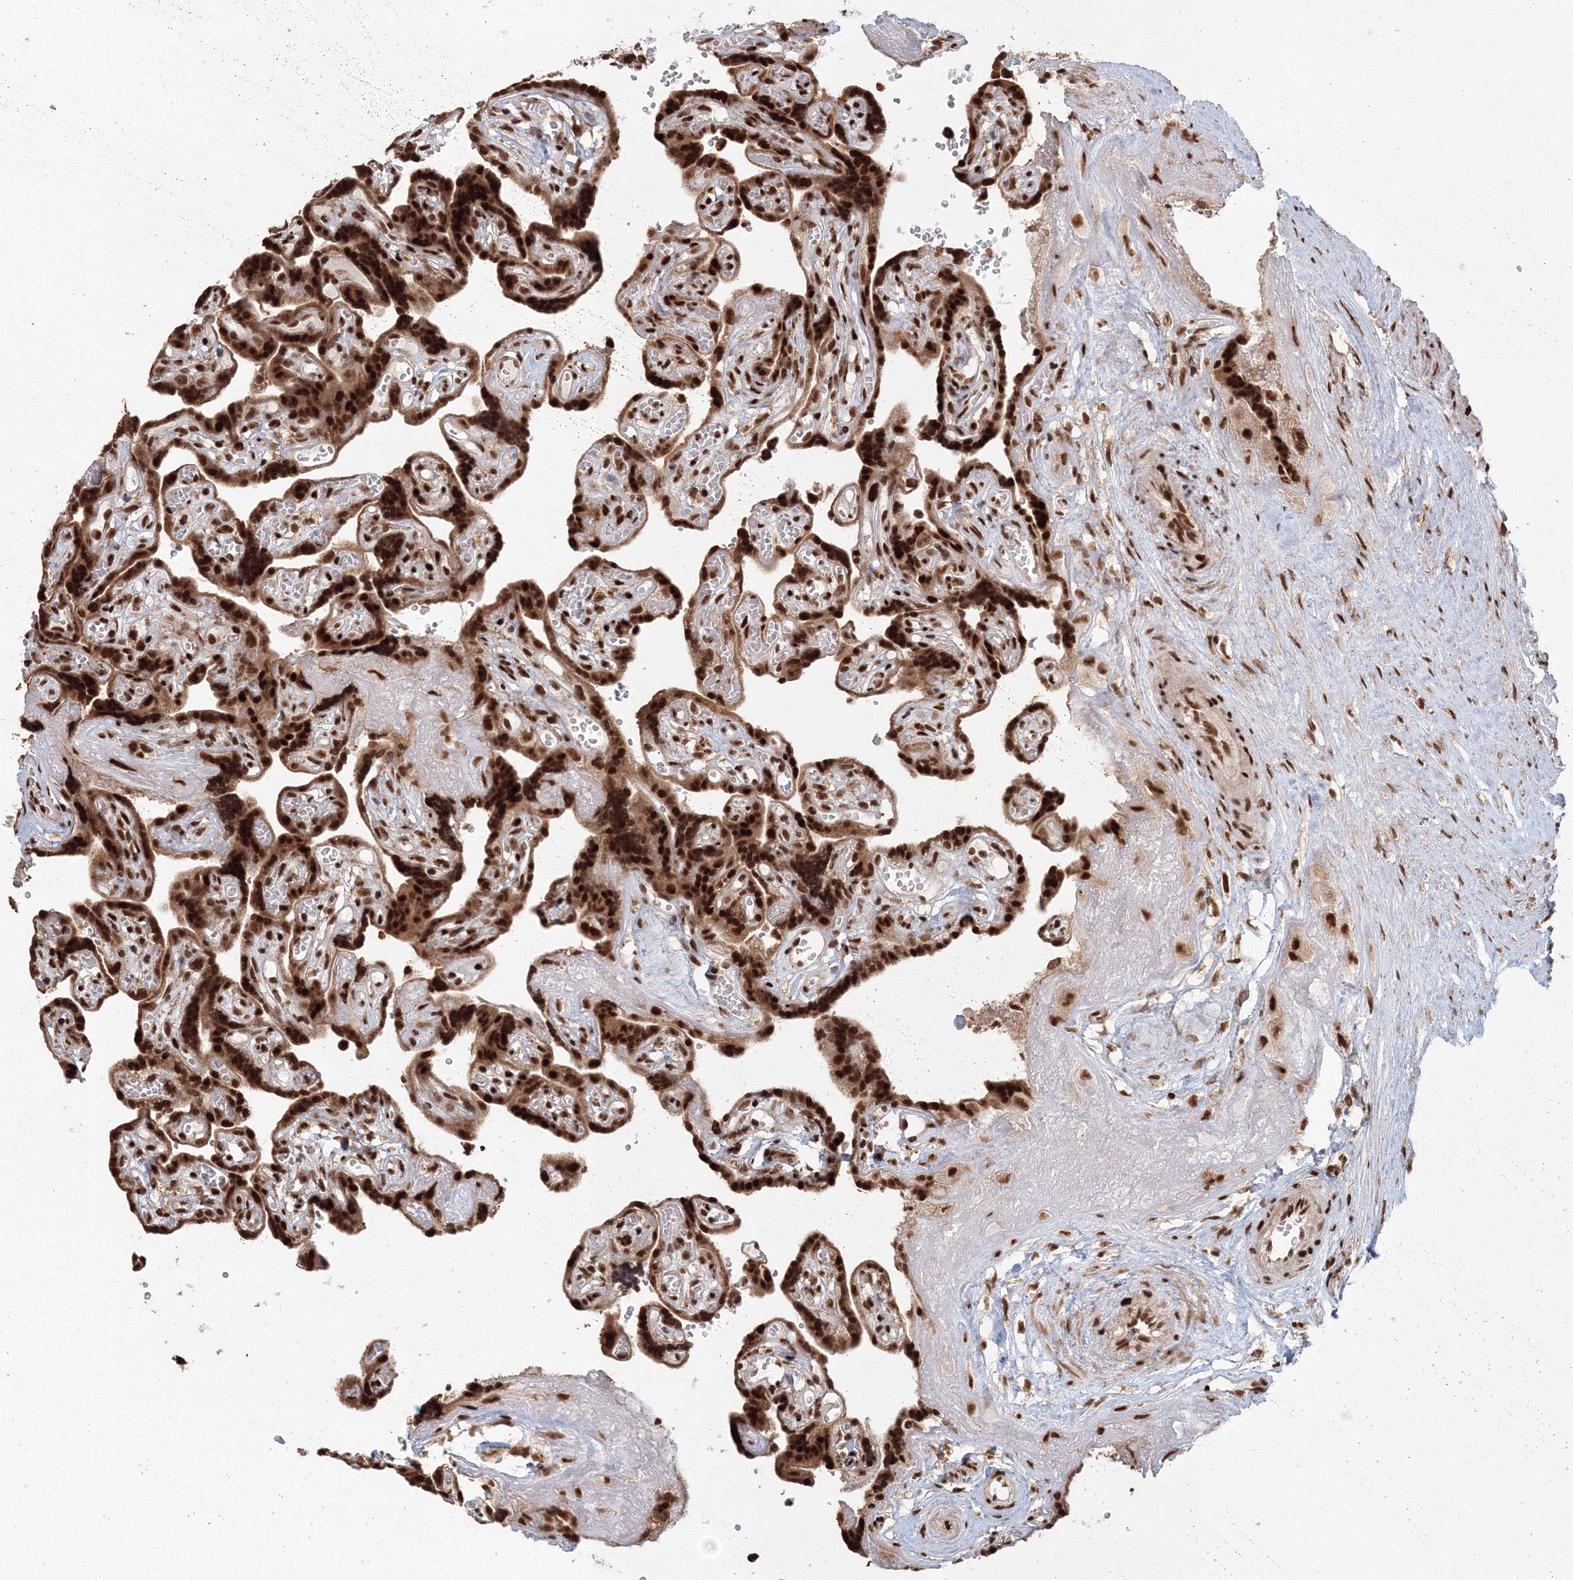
{"staining": {"intensity": "strong", "quantity": ">75%", "location": "cytoplasmic/membranous,nuclear"}, "tissue": "placenta", "cell_type": "Trophoblastic cells", "image_type": "normal", "snomed": [{"axis": "morphology", "description": "Normal tissue, NOS"}, {"axis": "topography", "description": "Placenta"}], "caption": "Protein staining of benign placenta displays strong cytoplasmic/membranous,nuclear expression in about >75% of trophoblastic cells. The staining was performed using DAB (3,3'-diaminobenzidine), with brown indicating positive protein expression. Nuclei are stained blue with hematoxylin.", "gene": "KIF20A", "patient": {"sex": "female", "age": 30}}